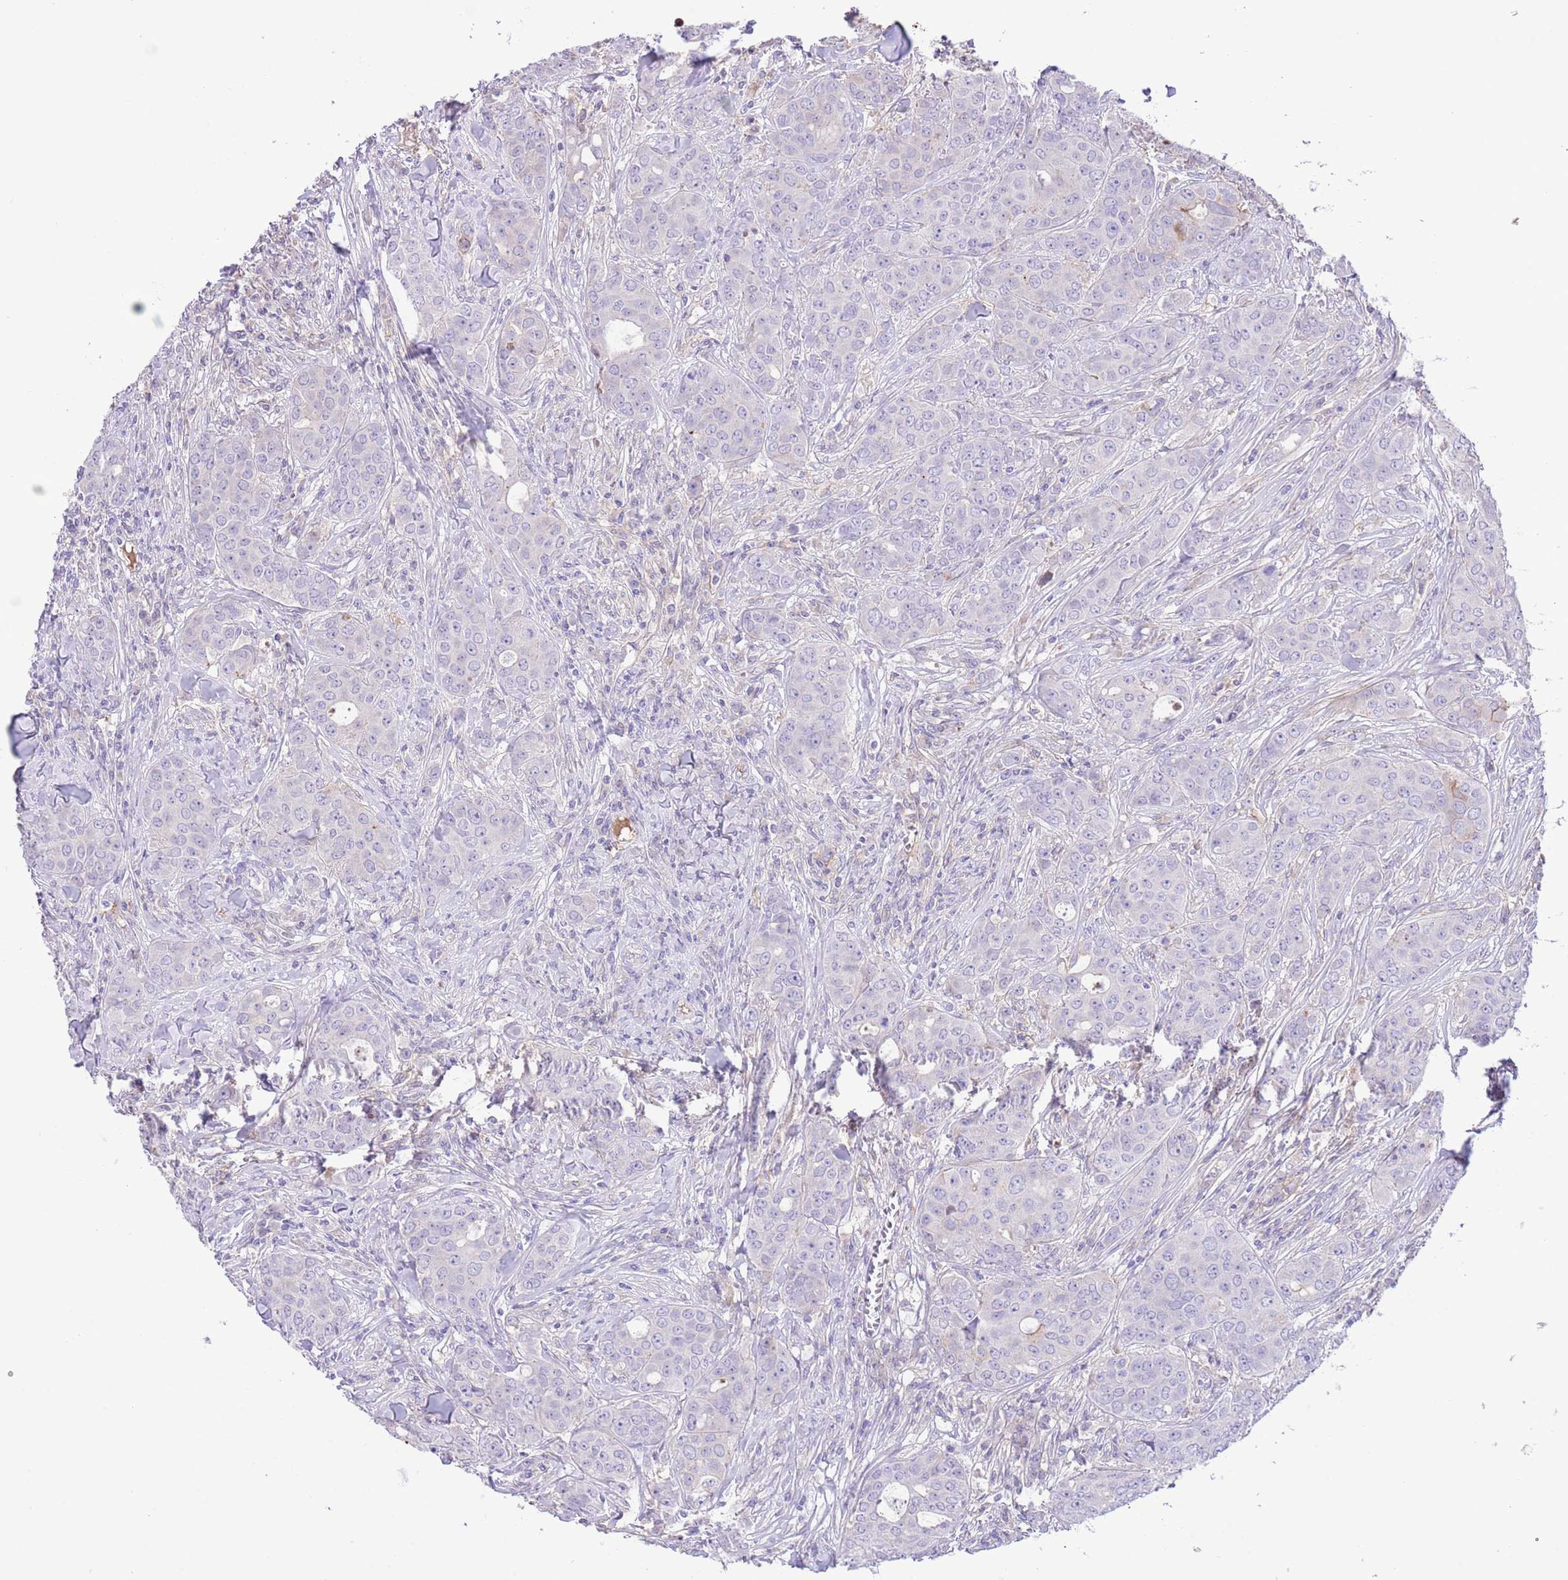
{"staining": {"intensity": "negative", "quantity": "none", "location": "none"}, "tissue": "breast cancer", "cell_type": "Tumor cells", "image_type": "cancer", "snomed": [{"axis": "morphology", "description": "Duct carcinoma"}, {"axis": "topography", "description": "Breast"}], "caption": "A photomicrograph of human breast infiltrating ductal carcinoma is negative for staining in tumor cells. (DAB (3,3'-diaminobenzidine) IHC visualized using brightfield microscopy, high magnification).", "gene": "IGF1", "patient": {"sex": "female", "age": 43}}